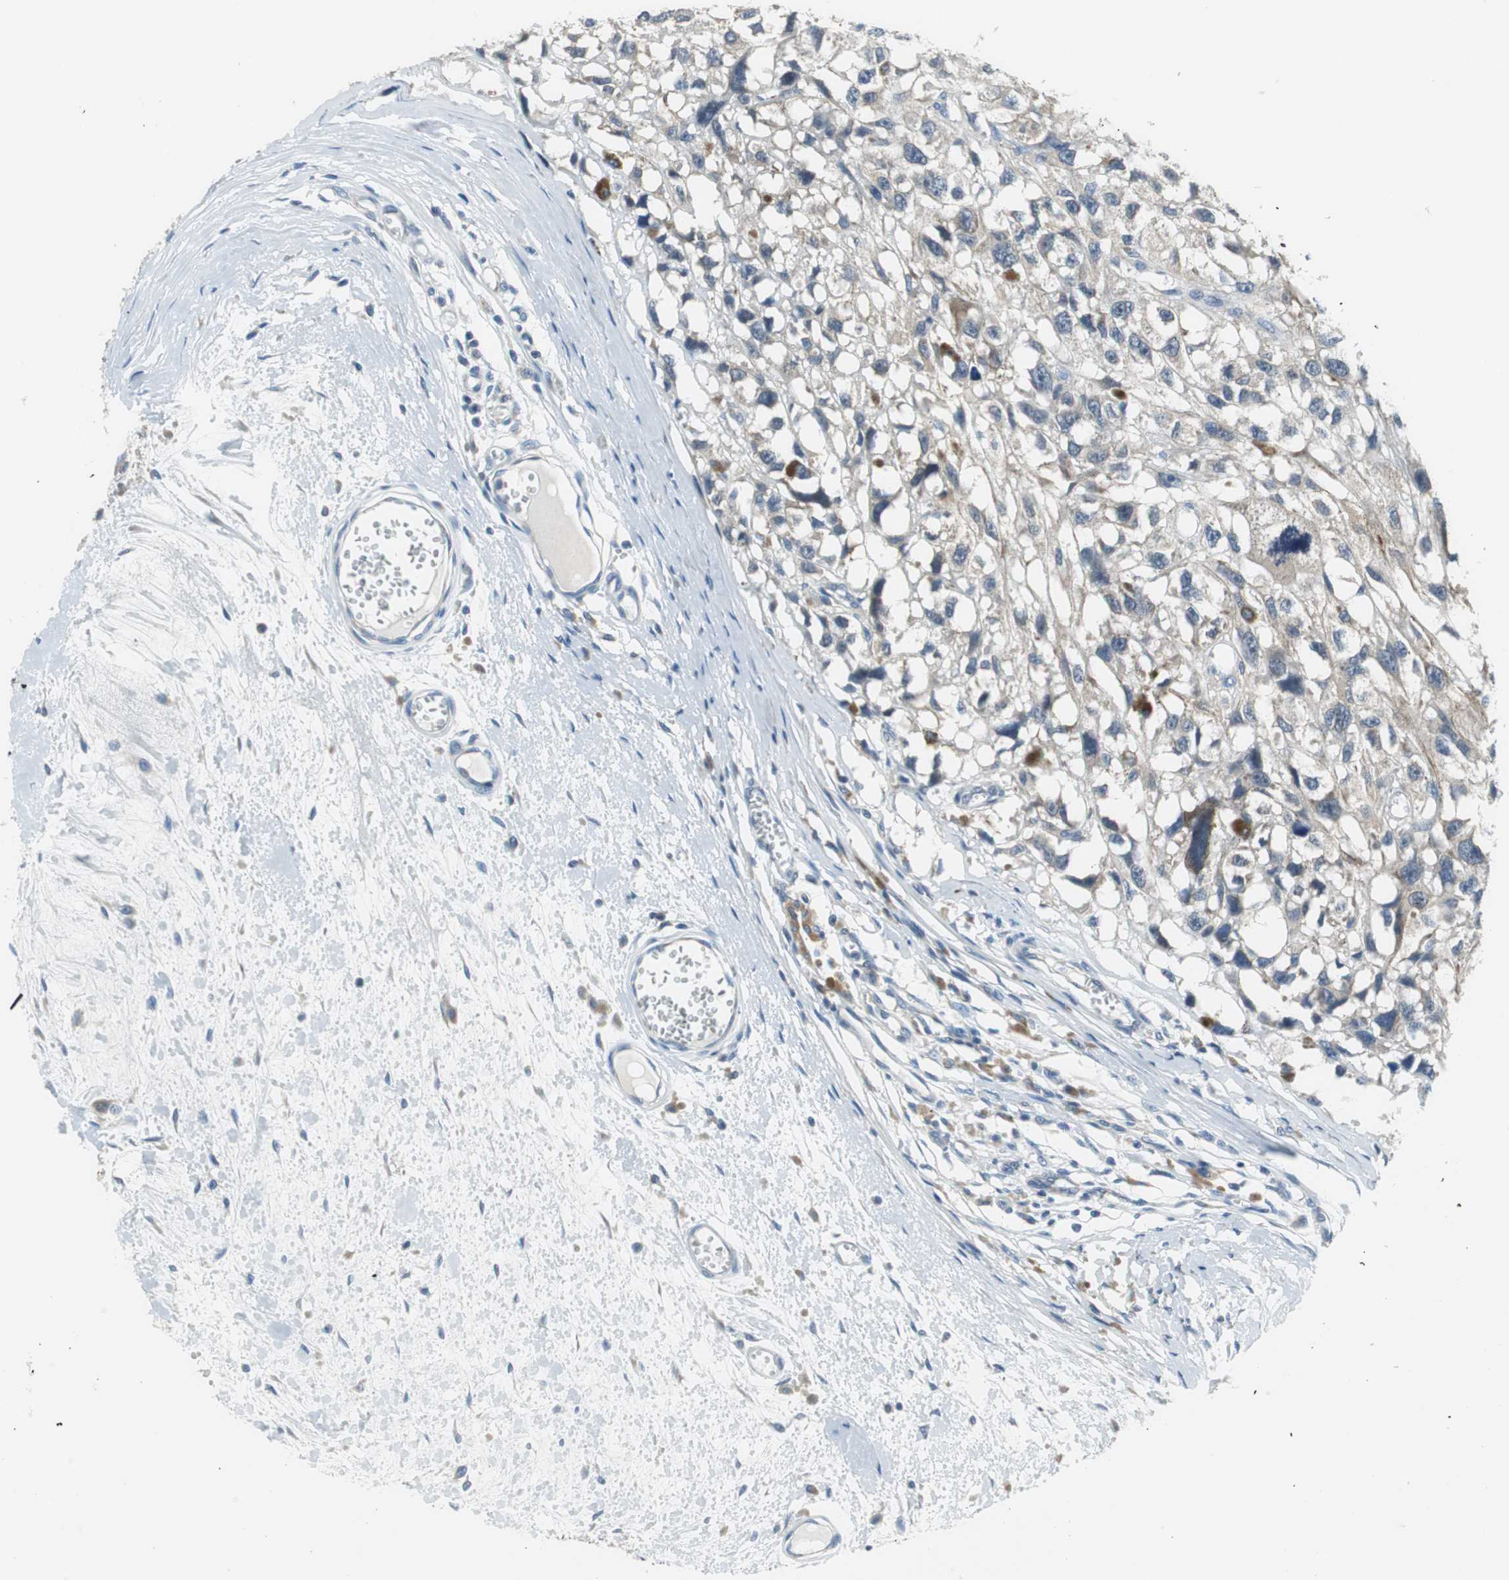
{"staining": {"intensity": "weak", "quantity": "<25%", "location": "cytoplasmic/membranous"}, "tissue": "melanoma", "cell_type": "Tumor cells", "image_type": "cancer", "snomed": [{"axis": "morphology", "description": "Malignant melanoma, Metastatic site"}, {"axis": "topography", "description": "Lymph node"}], "caption": "Protein analysis of melanoma shows no significant positivity in tumor cells. (IHC, brightfield microscopy, high magnification).", "gene": "PLAA", "patient": {"sex": "male", "age": 59}}